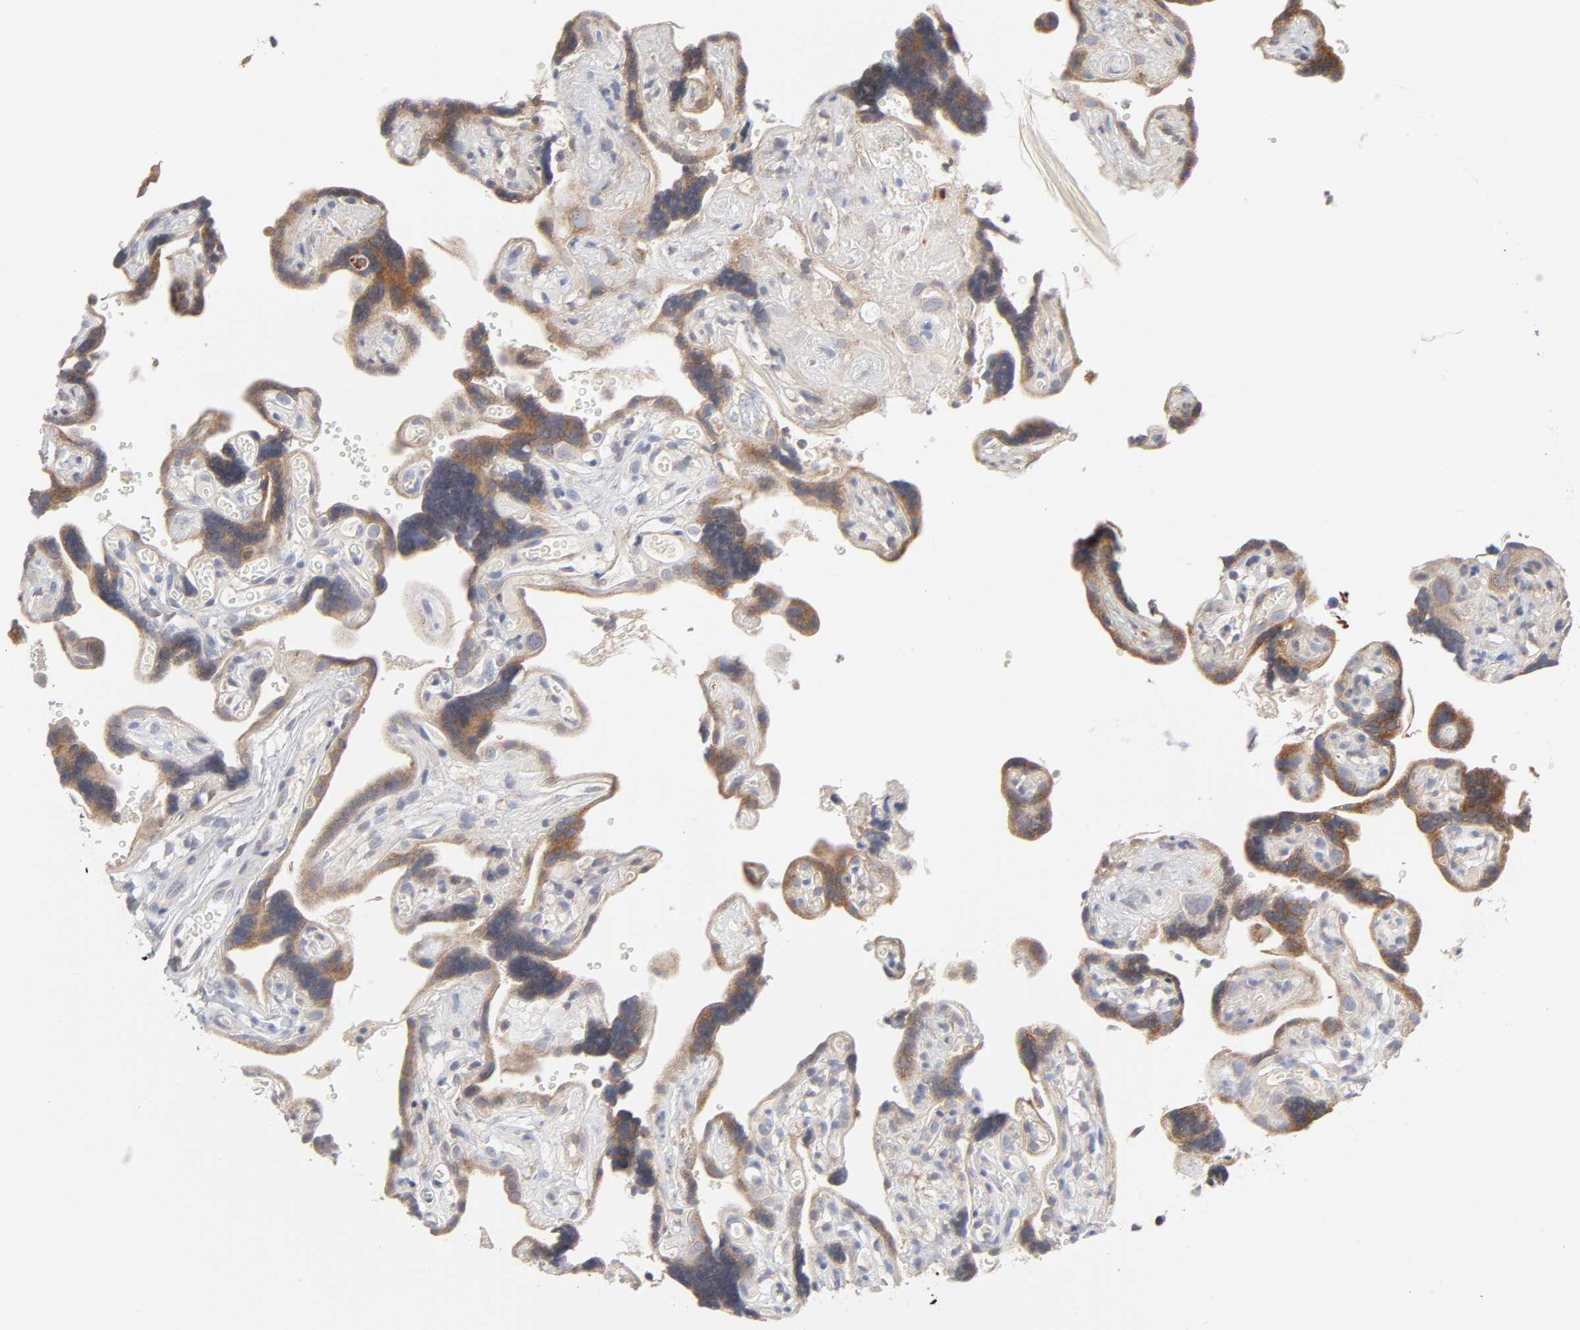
{"staining": {"intensity": "weak", "quantity": ">75%", "location": "cytoplasmic/membranous"}, "tissue": "placenta", "cell_type": "Decidual cells", "image_type": "normal", "snomed": [{"axis": "morphology", "description": "Normal tissue, NOS"}, {"axis": "topography", "description": "Placenta"}], "caption": "High-power microscopy captured an immunohistochemistry histopathology image of benign placenta, revealing weak cytoplasmic/membranous staining in approximately >75% of decidual cells.", "gene": "IL4R", "patient": {"sex": "female", "age": 30}}